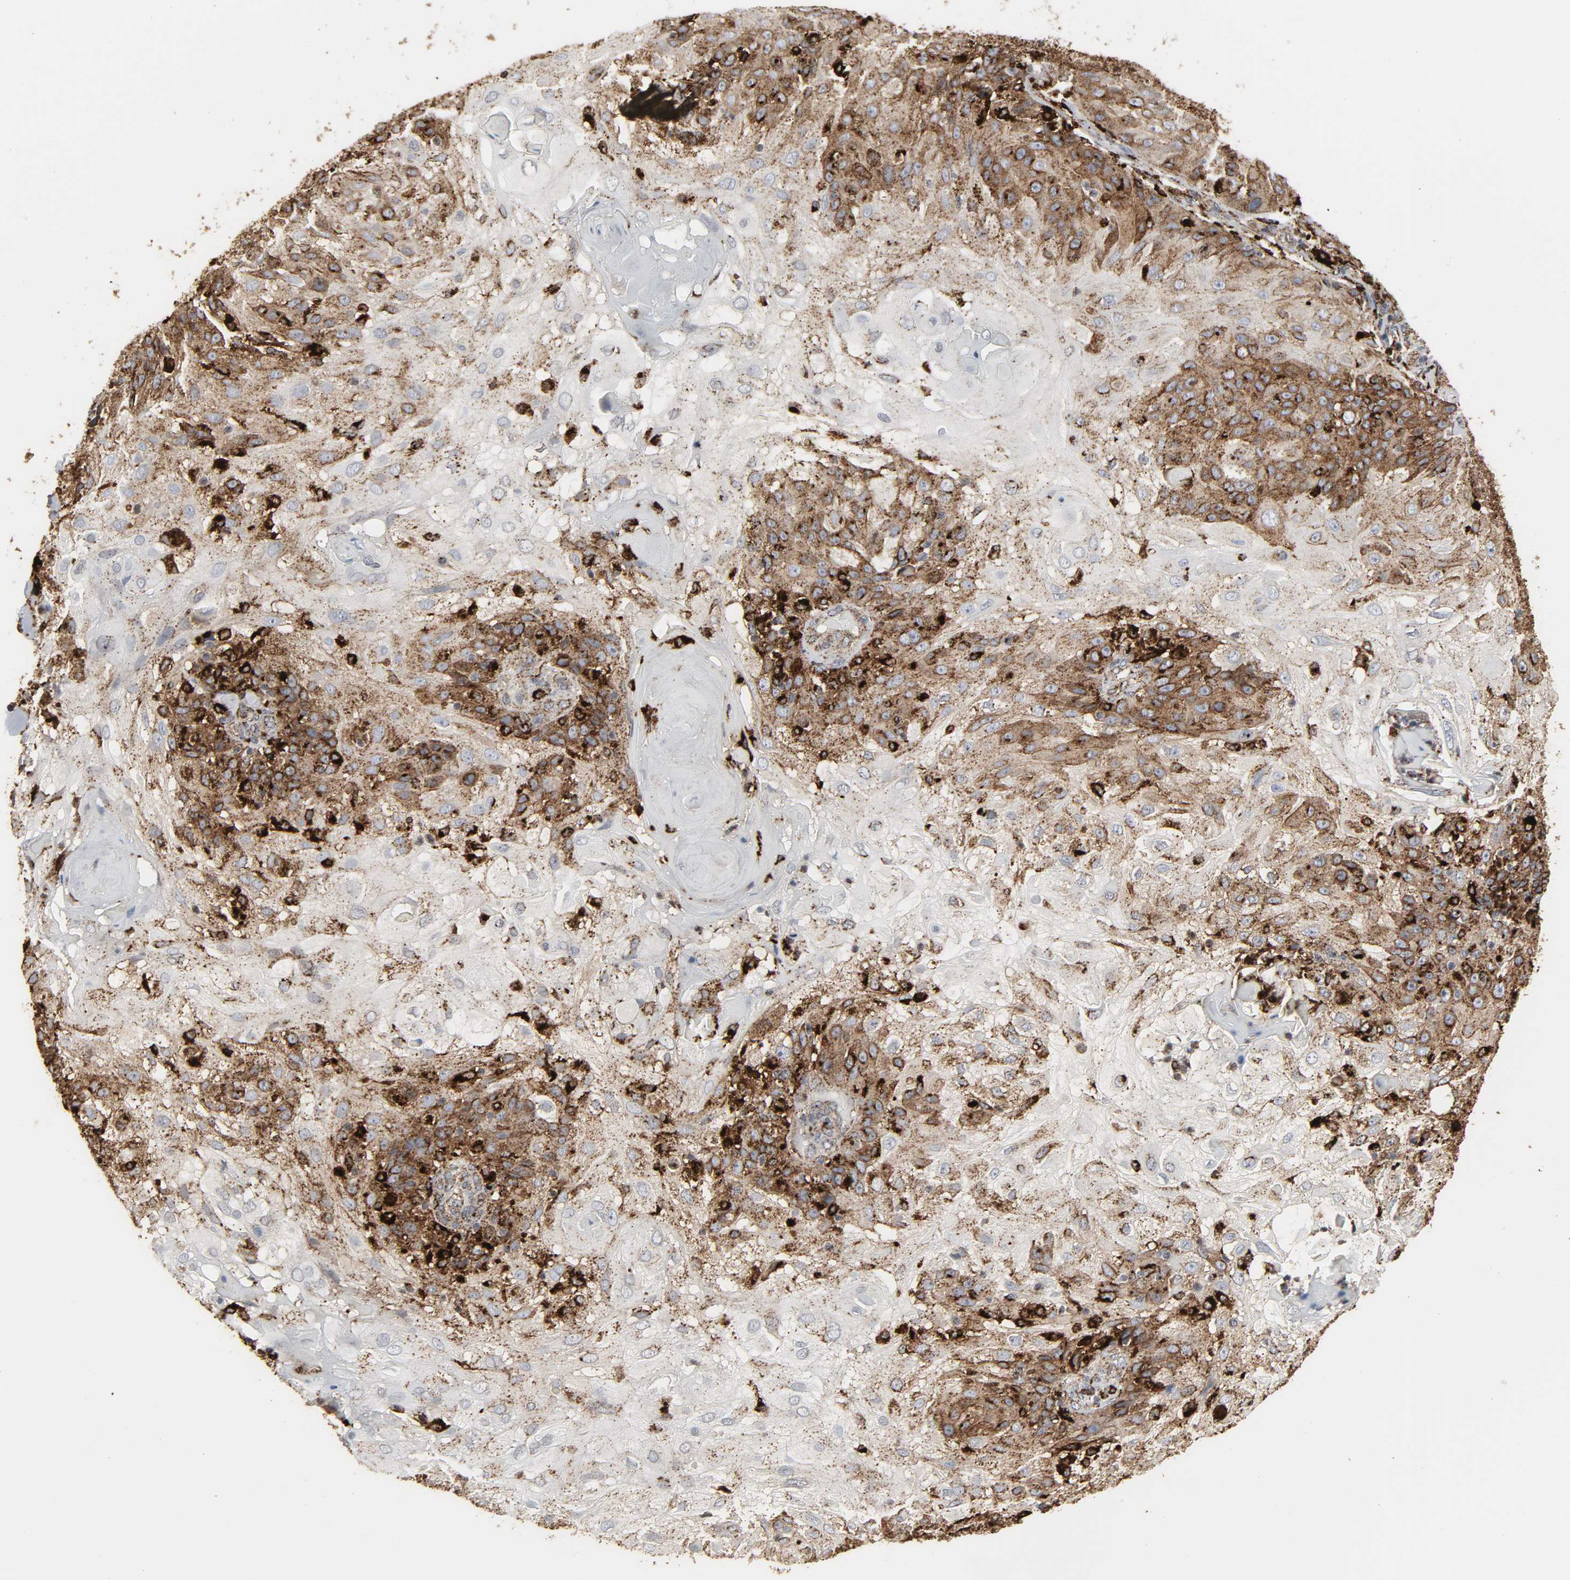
{"staining": {"intensity": "strong", "quantity": ">75%", "location": "cytoplasmic/membranous"}, "tissue": "skin cancer", "cell_type": "Tumor cells", "image_type": "cancer", "snomed": [{"axis": "morphology", "description": "Normal tissue, NOS"}, {"axis": "morphology", "description": "Squamous cell carcinoma, NOS"}, {"axis": "topography", "description": "Skin"}], "caption": "Immunohistochemistry (IHC) photomicrograph of neoplastic tissue: skin squamous cell carcinoma stained using immunohistochemistry (IHC) exhibits high levels of strong protein expression localized specifically in the cytoplasmic/membranous of tumor cells, appearing as a cytoplasmic/membranous brown color.", "gene": "PSAP", "patient": {"sex": "female", "age": 83}}